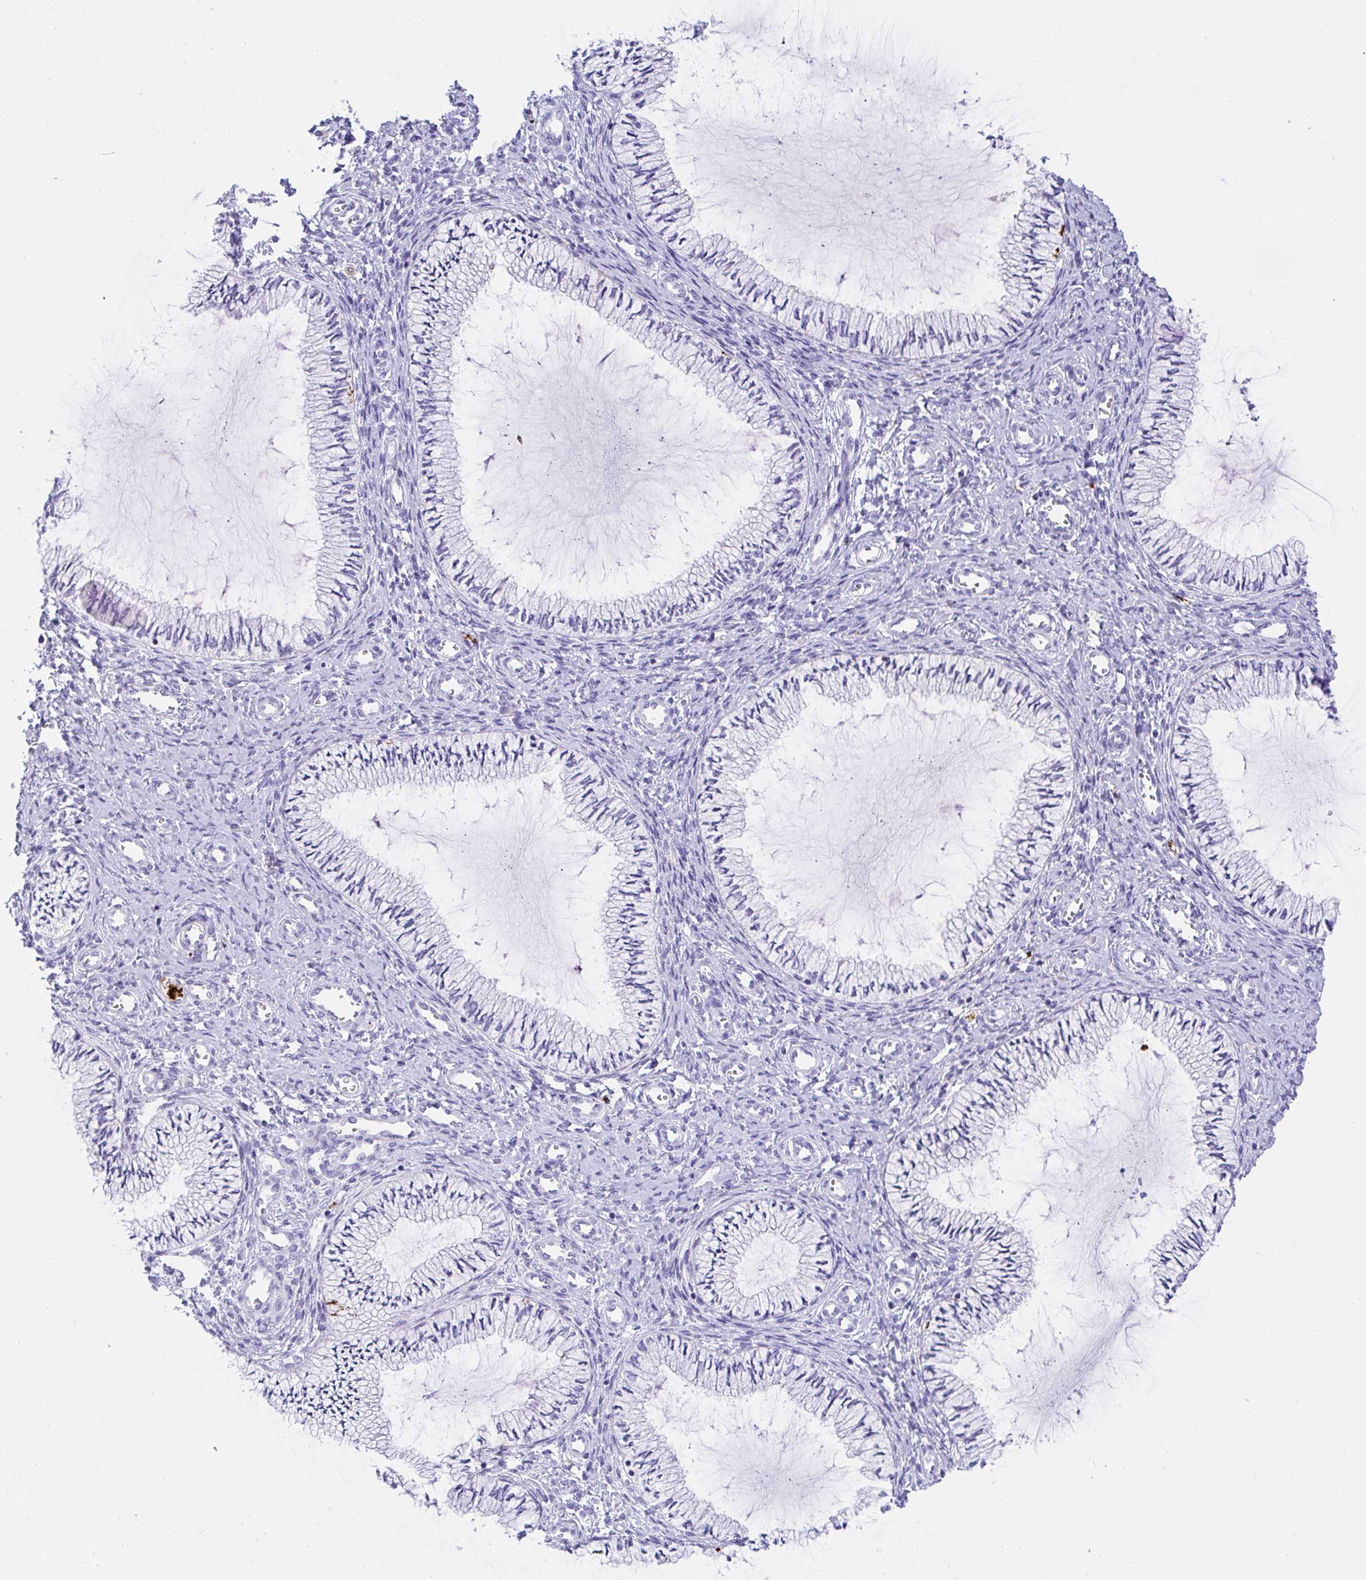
{"staining": {"intensity": "negative", "quantity": "none", "location": "none"}, "tissue": "cervix", "cell_type": "Glandular cells", "image_type": "normal", "snomed": [{"axis": "morphology", "description": "Normal tissue, NOS"}, {"axis": "topography", "description": "Cervix"}], "caption": "IHC of unremarkable human cervix exhibits no positivity in glandular cells.", "gene": "KMT2E", "patient": {"sex": "female", "age": 24}}